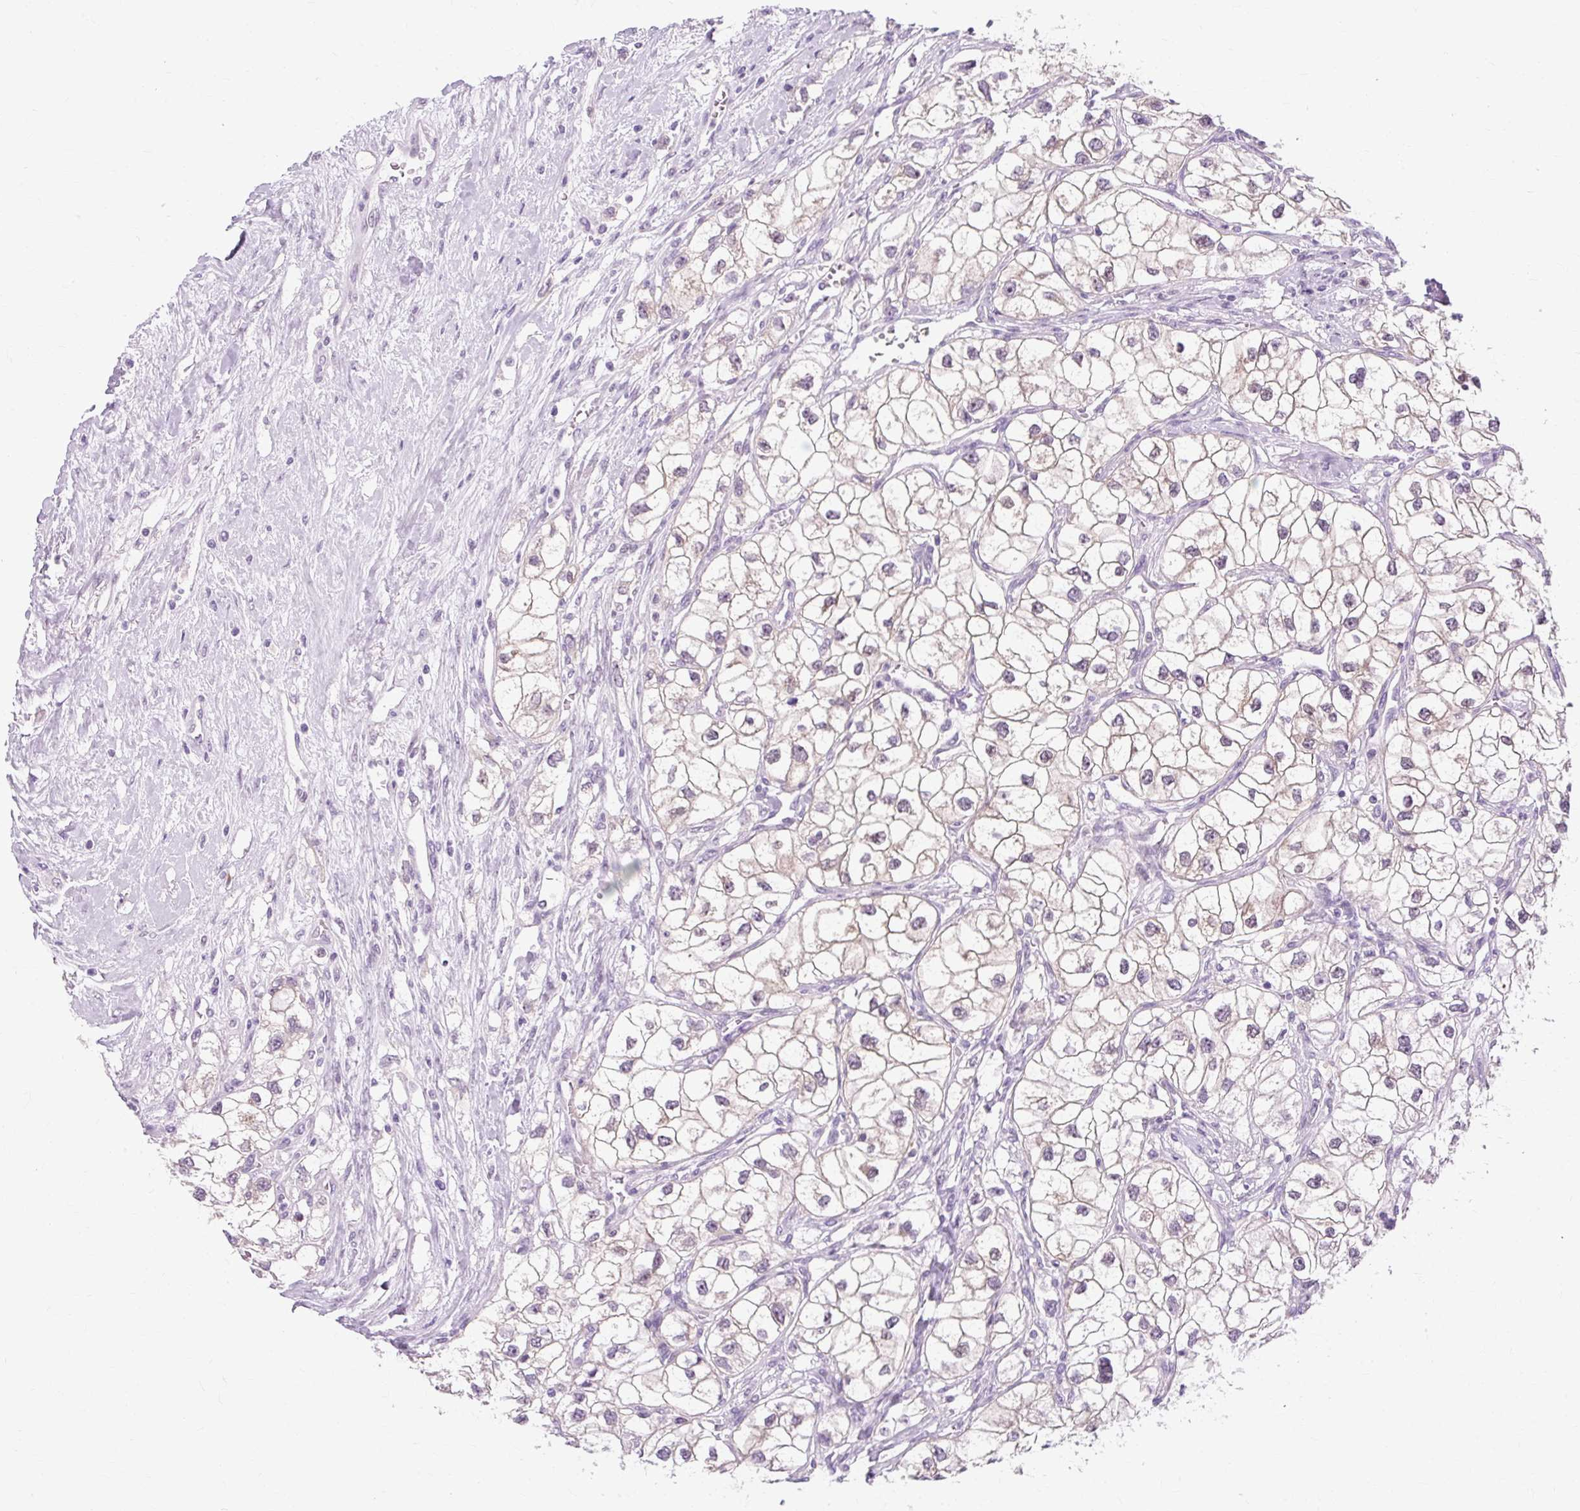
{"staining": {"intensity": "weak", "quantity": "<25%", "location": "cytoplasmic/membranous"}, "tissue": "renal cancer", "cell_type": "Tumor cells", "image_type": "cancer", "snomed": [{"axis": "morphology", "description": "Adenocarcinoma, NOS"}, {"axis": "topography", "description": "Kidney"}], "caption": "Protein analysis of renal adenocarcinoma shows no significant positivity in tumor cells.", "gene": "RYBP", "patient": {"sex": "male", "age": 59}}